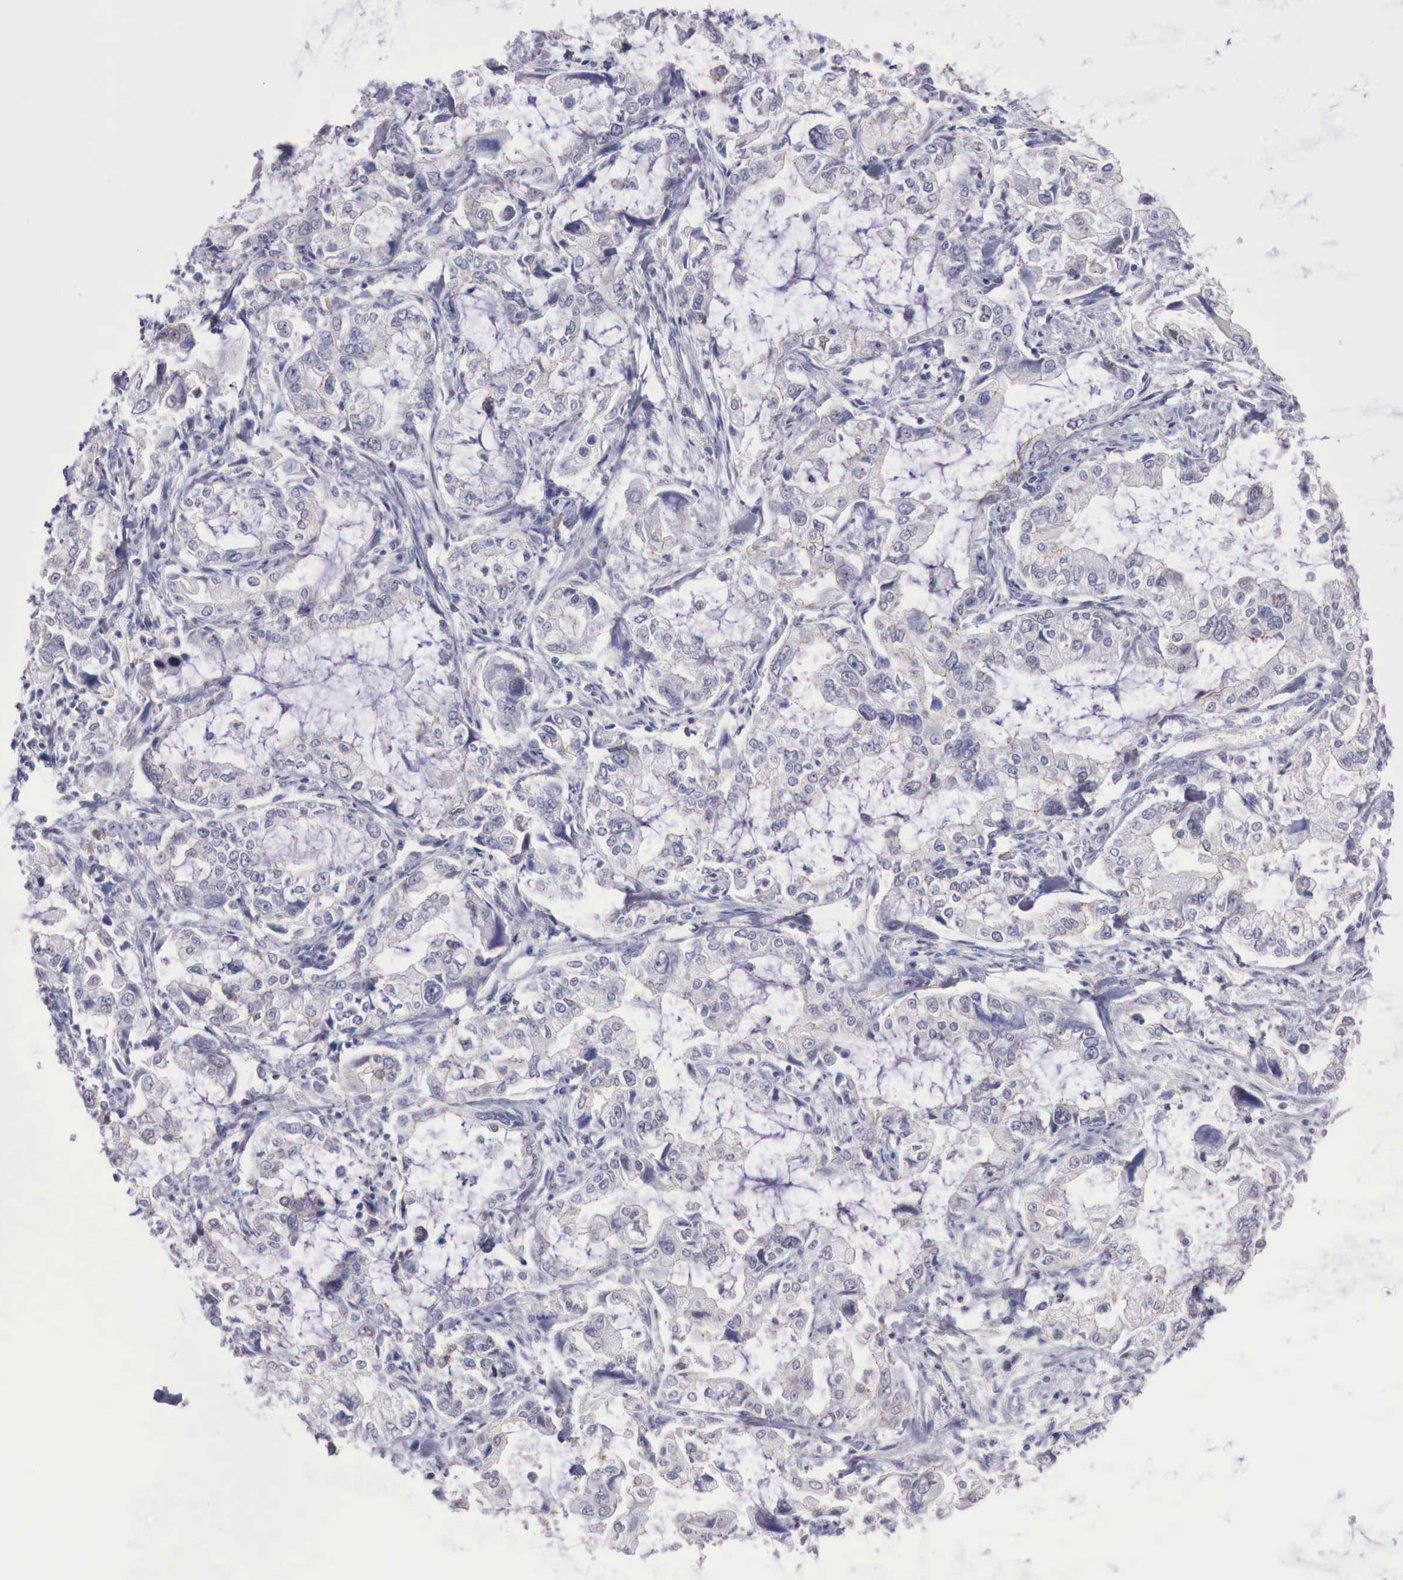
{"staining": {"intensity": "negative", "quantity": "none", "location": "none"}, "tissue": "stomach cancer", "cell_type": "Tumor cells", "image_type": "cancer", "snomed": [{"axis": "morphology", "description": "Adenocarcinoma, NOS"}, {"axis": "topography", "description": "Pancreas"}, {"axis": "topography", "description": "Stomach, upper"}], "caption": "This photomicrograph is of stomach cancer stained with immunohistochemistry (IHC) to label a protein in brown with the nuclei are counter-stained blue. There is no staining in tumor cells.", "gene": "TRIM13", "patient": {"sex": "male", "age": 77}}